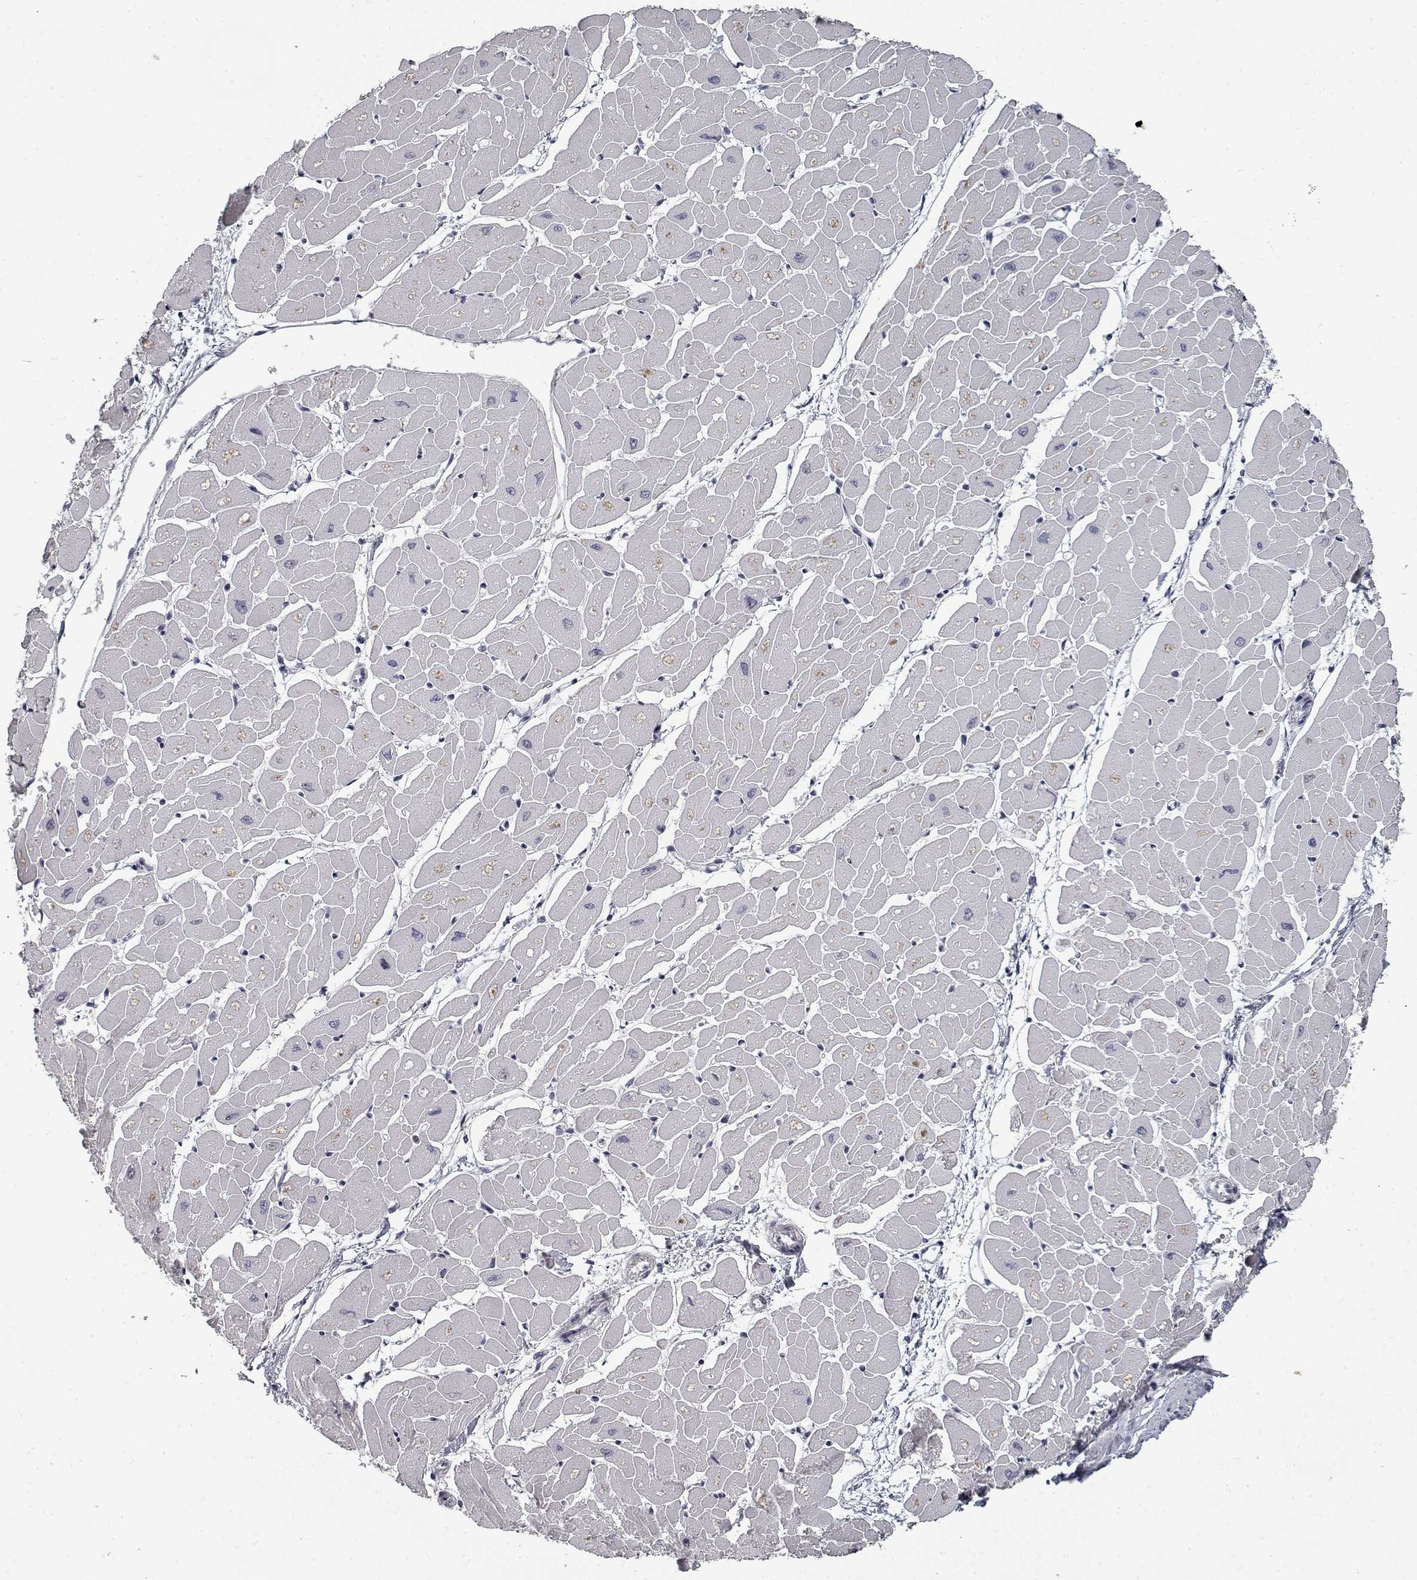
{"staining": {"intensity": "negative", "quantity": "none", "location": "none"}, "tissue": "heart muscle", "cell_type": "Cardiomyocytes", "image_type": "normal", "snomed": [{"axis": "morphology", "description": "Normal tissue, NOS"}, {"axis": "topography", "description": "Heart"}], "caption": "There is no significant positivity in cardiomyocytes of heart muscle. (Stains: DAB IHC with hematoxylin counter stain, Microscopy: brightfield microscopy at high magnification).", "gene": "GAD2", "patient": {"sex": "male", "age": 57}}